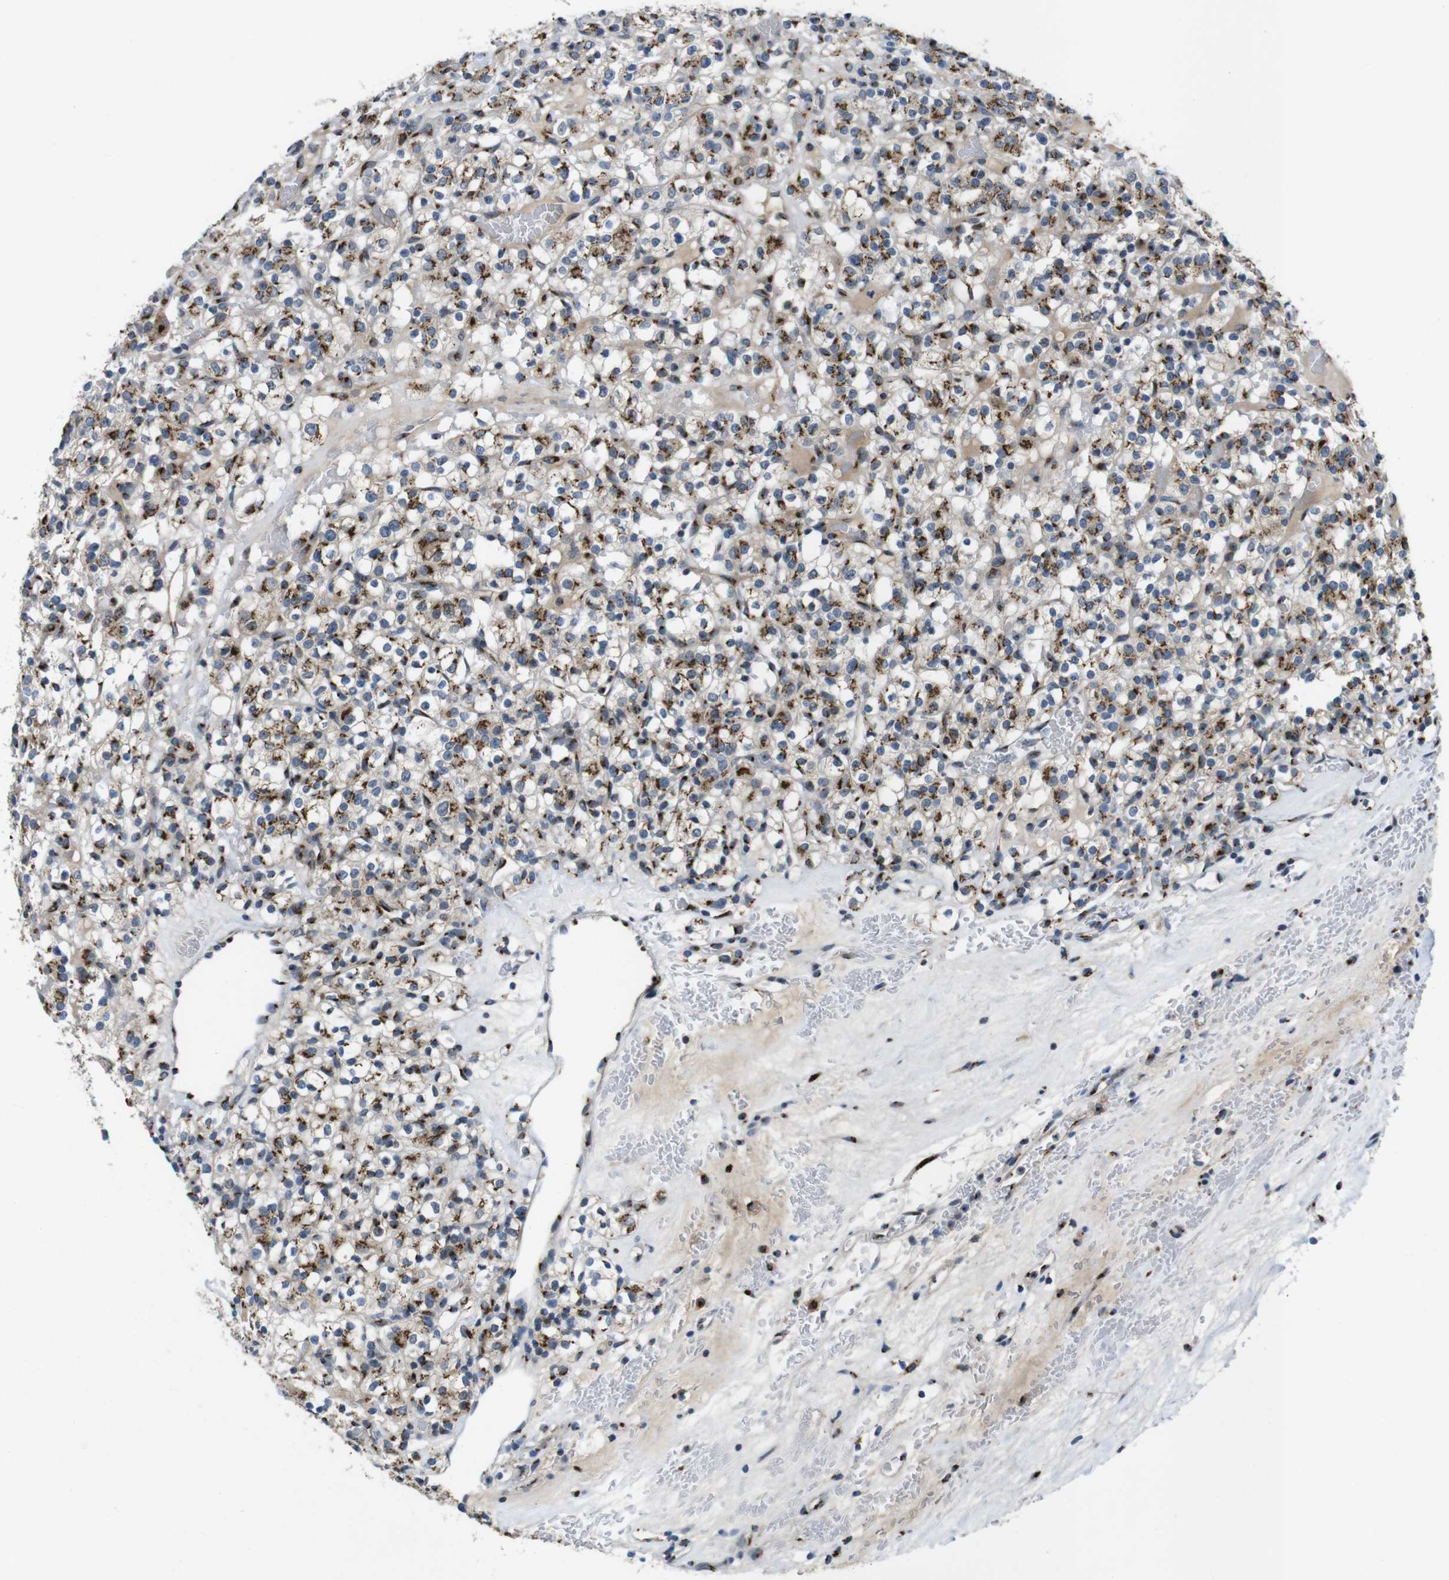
{"staining": {"intensity": "moderate", "quantity": ">75%", "location": "cytoplasmic/membranous"}, "tissue": "renal cancer", "cell_type": "Tumor cells", "image_type": "cancer", "snomed": [{"axis": "morphology", "description": "Normal tissue, NOS"}, {"axis": "morphology", "description": "Adenocarcinoma, NOS"}, {"axis": "topography", "description": "Kidney"}], "caption": "Immunohistochemistry of renal cancer displays medium levels of moderate cytoplasmic/membranous staining in approximately >75% of tumor cells. Nuclei are stained in blue.", "gene": "ZFPL1", "patient": {"sex": "female", "age": 72}}